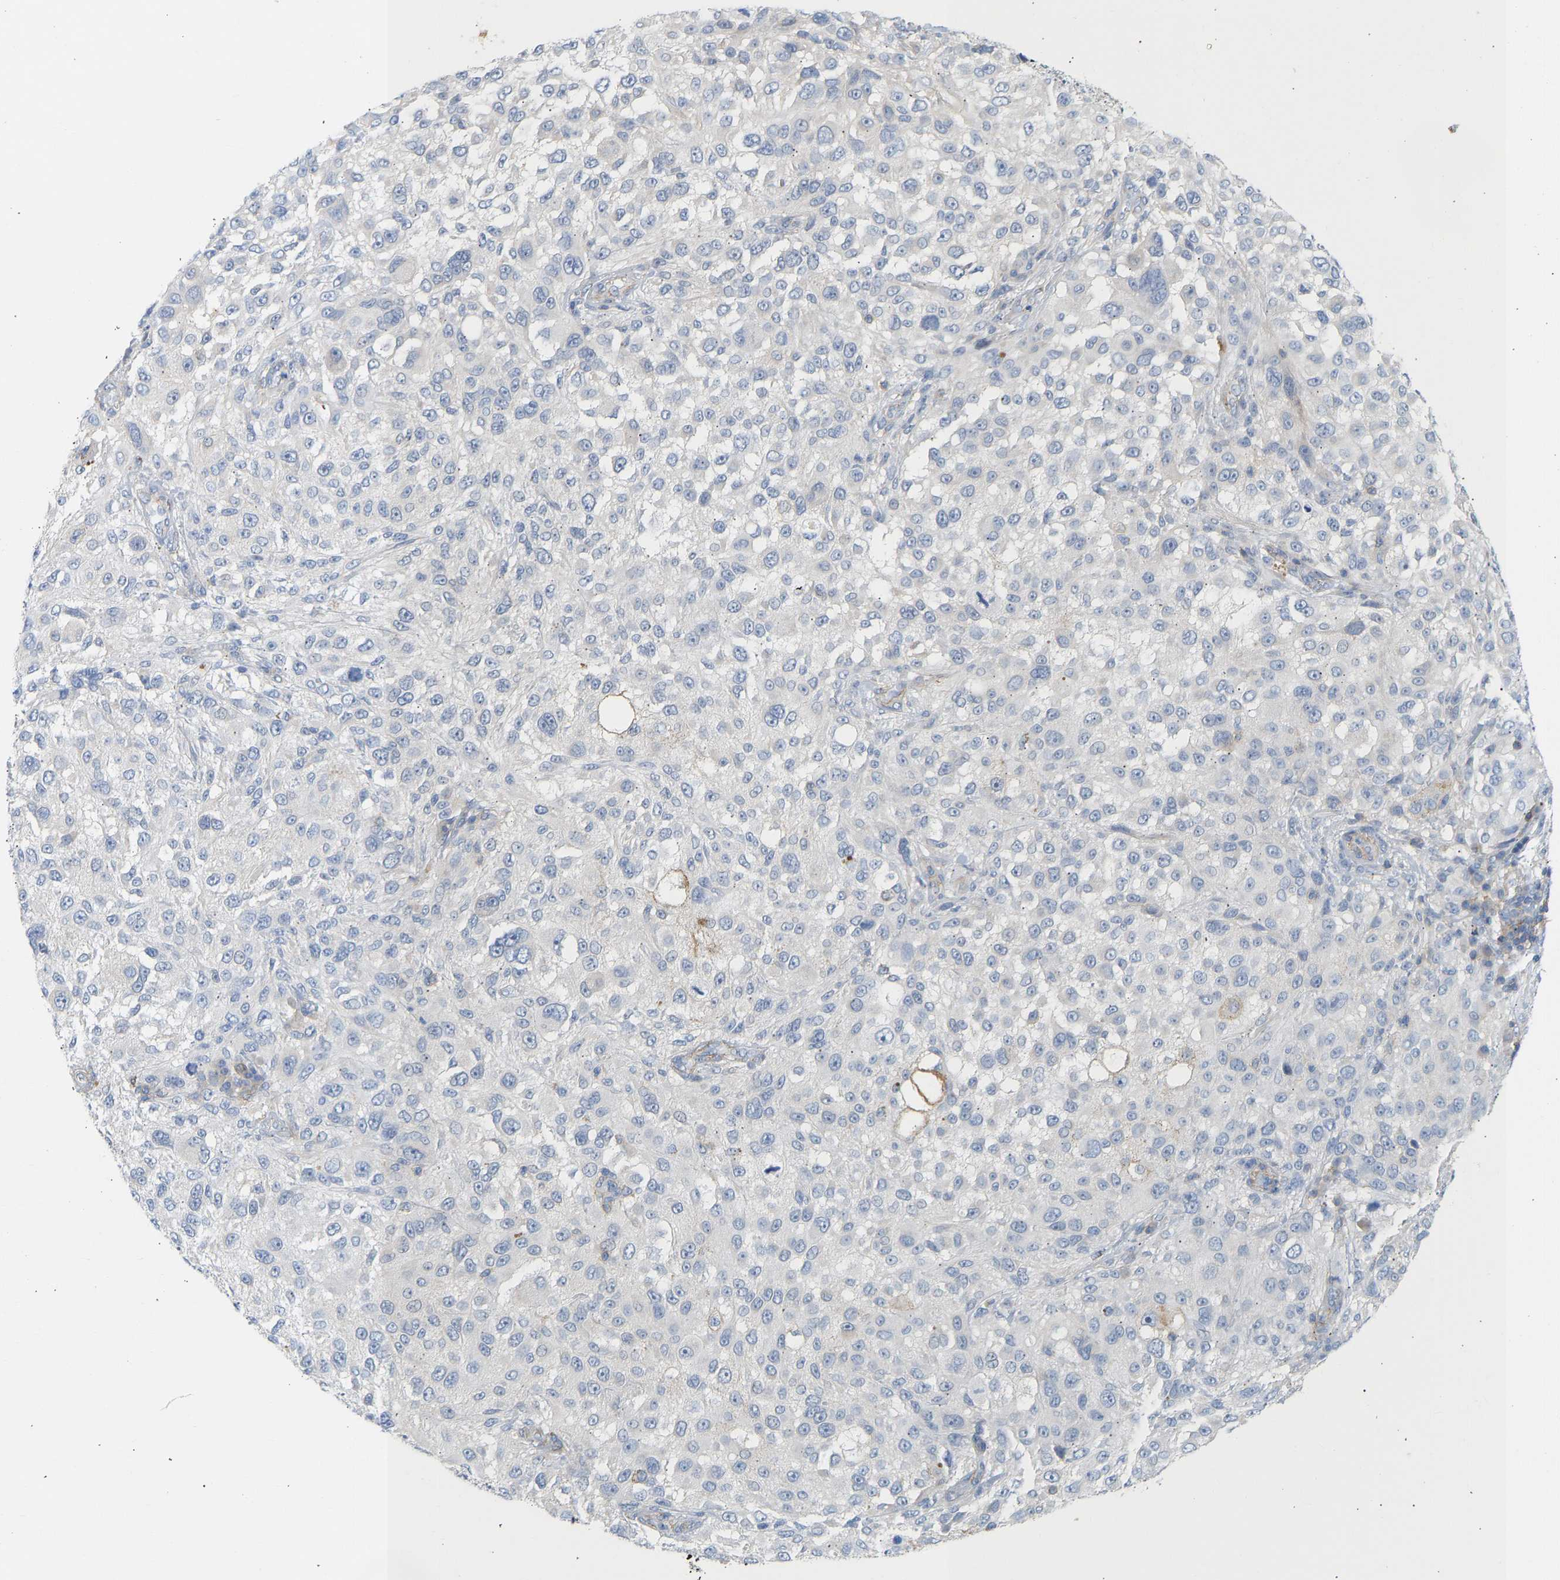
{"staining": {"intensity": "negative", "quantity": "none", "location": "none"}, "tissue": "melanoma", "cell_type": "Tumor cells", "image_type": "cancer", "snomed": [{"axis": "morphology", "description": "Necrosis, NOS"}, {"axis": "morphology", "description": "Malignant melanoma, NOS"}, {"axis": "topography", "description": "Skin"}], "caption": "A histopathology image of melanoma stained for a protein reveals no brown staining in tumor cells.", "gene": "BVES", "patient": {"sex": "female", "age": 87}}